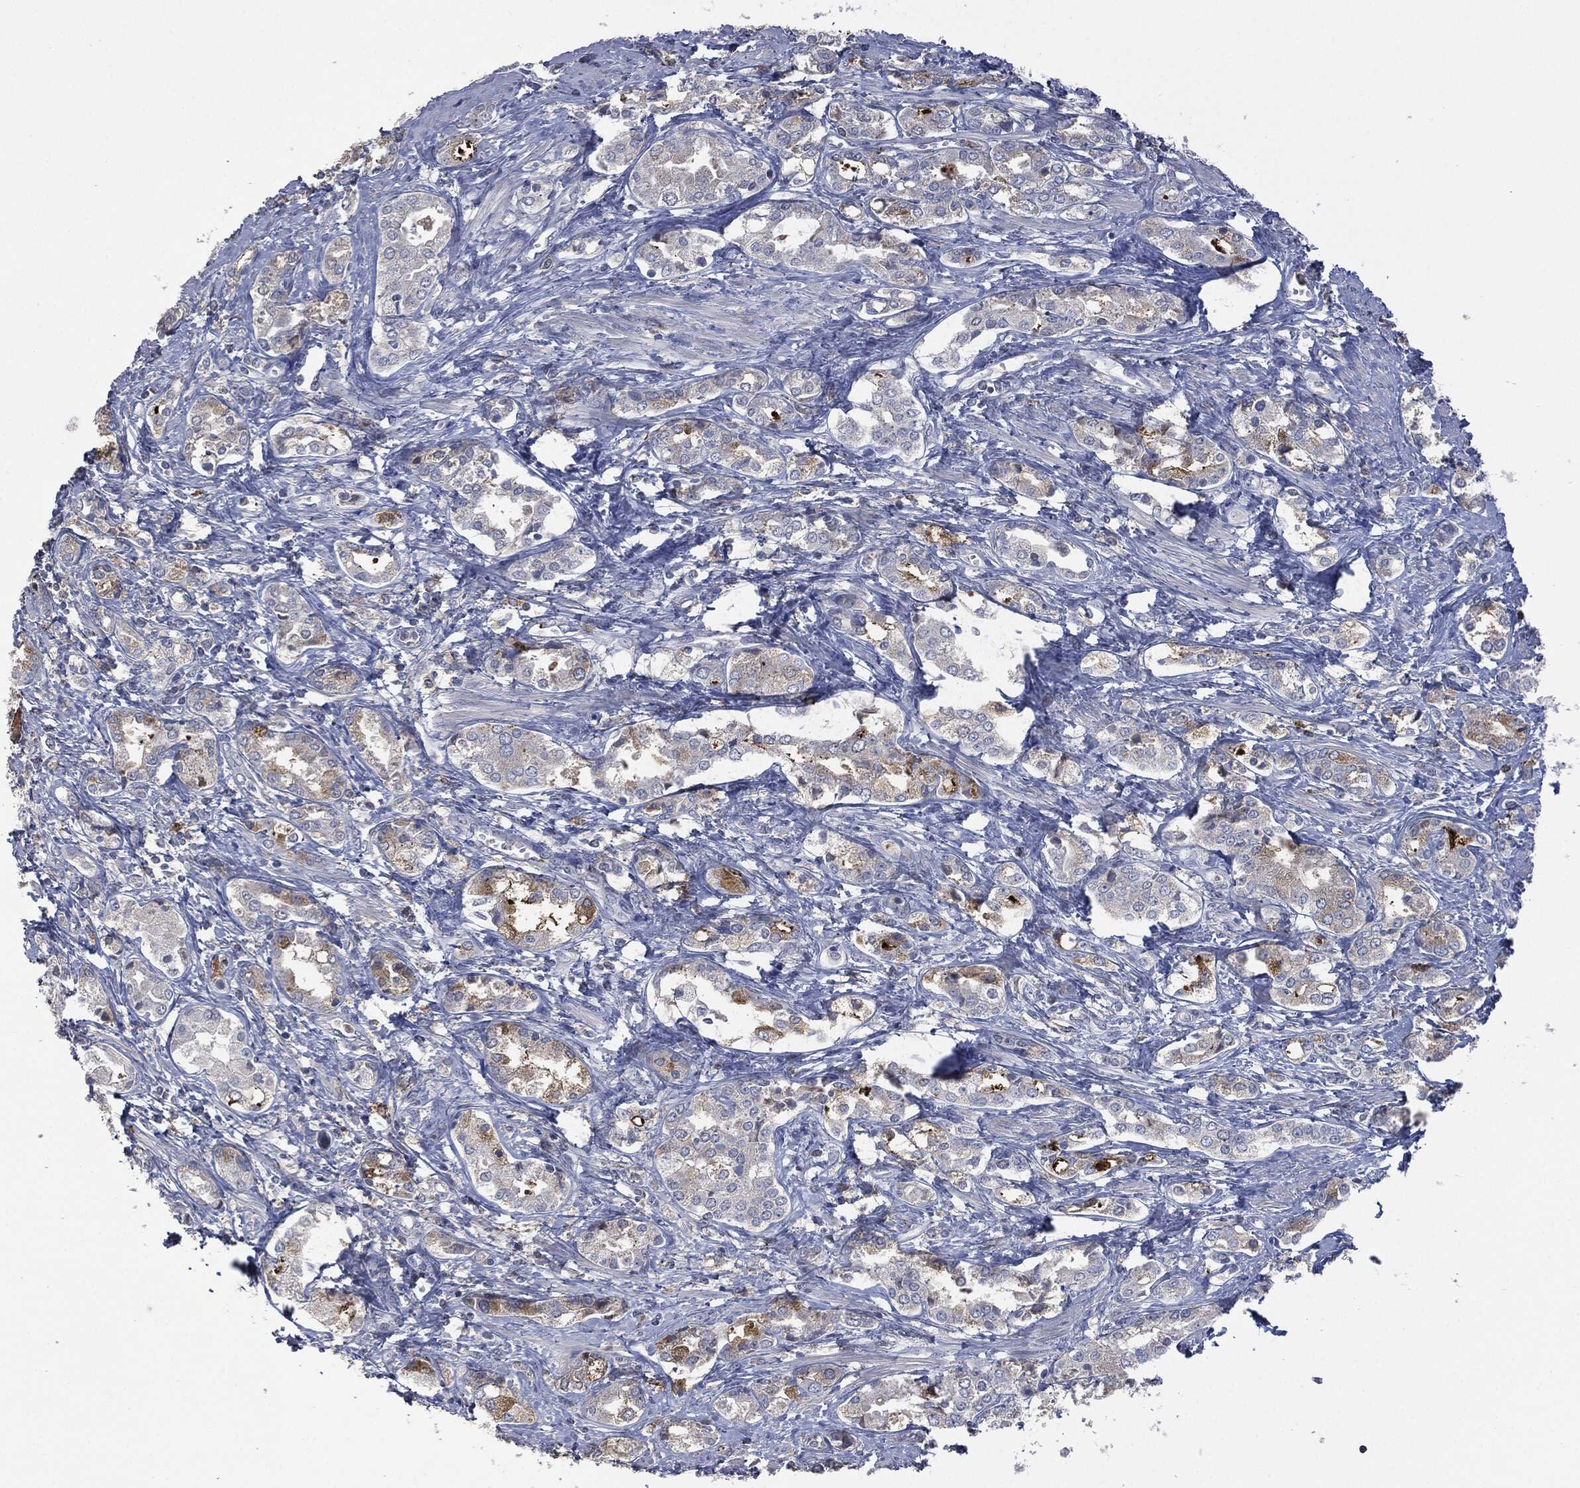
{"staining": {"intensity": "moderate", "quantity": "<25%", "location": "cytoplasmic/membranous"}, "tissue": "prostate cancer", "cell_type": "Tumor cells", "image_type": "cancer", "snomed": [{"axis": "morphology", "description": "Adenocarcinoma, NOS"}, {"axis": "topography", "description": "Prostate and seminal vesicle, NOS"}, {"axis": "topography", "description": "Prostate"}], "caption": "Immunohistochemical staining of human adenocarcinoma (prostate) demonstrates low levels of moderate cytoplasmic/membranous protein positivity in about <25% of tumor cells. Immunohistochemistry stains the protein of interest in brown and the nuclei are stained blue.", "gene": "CD33", "patient": {"sex": "male", "age": 62}}